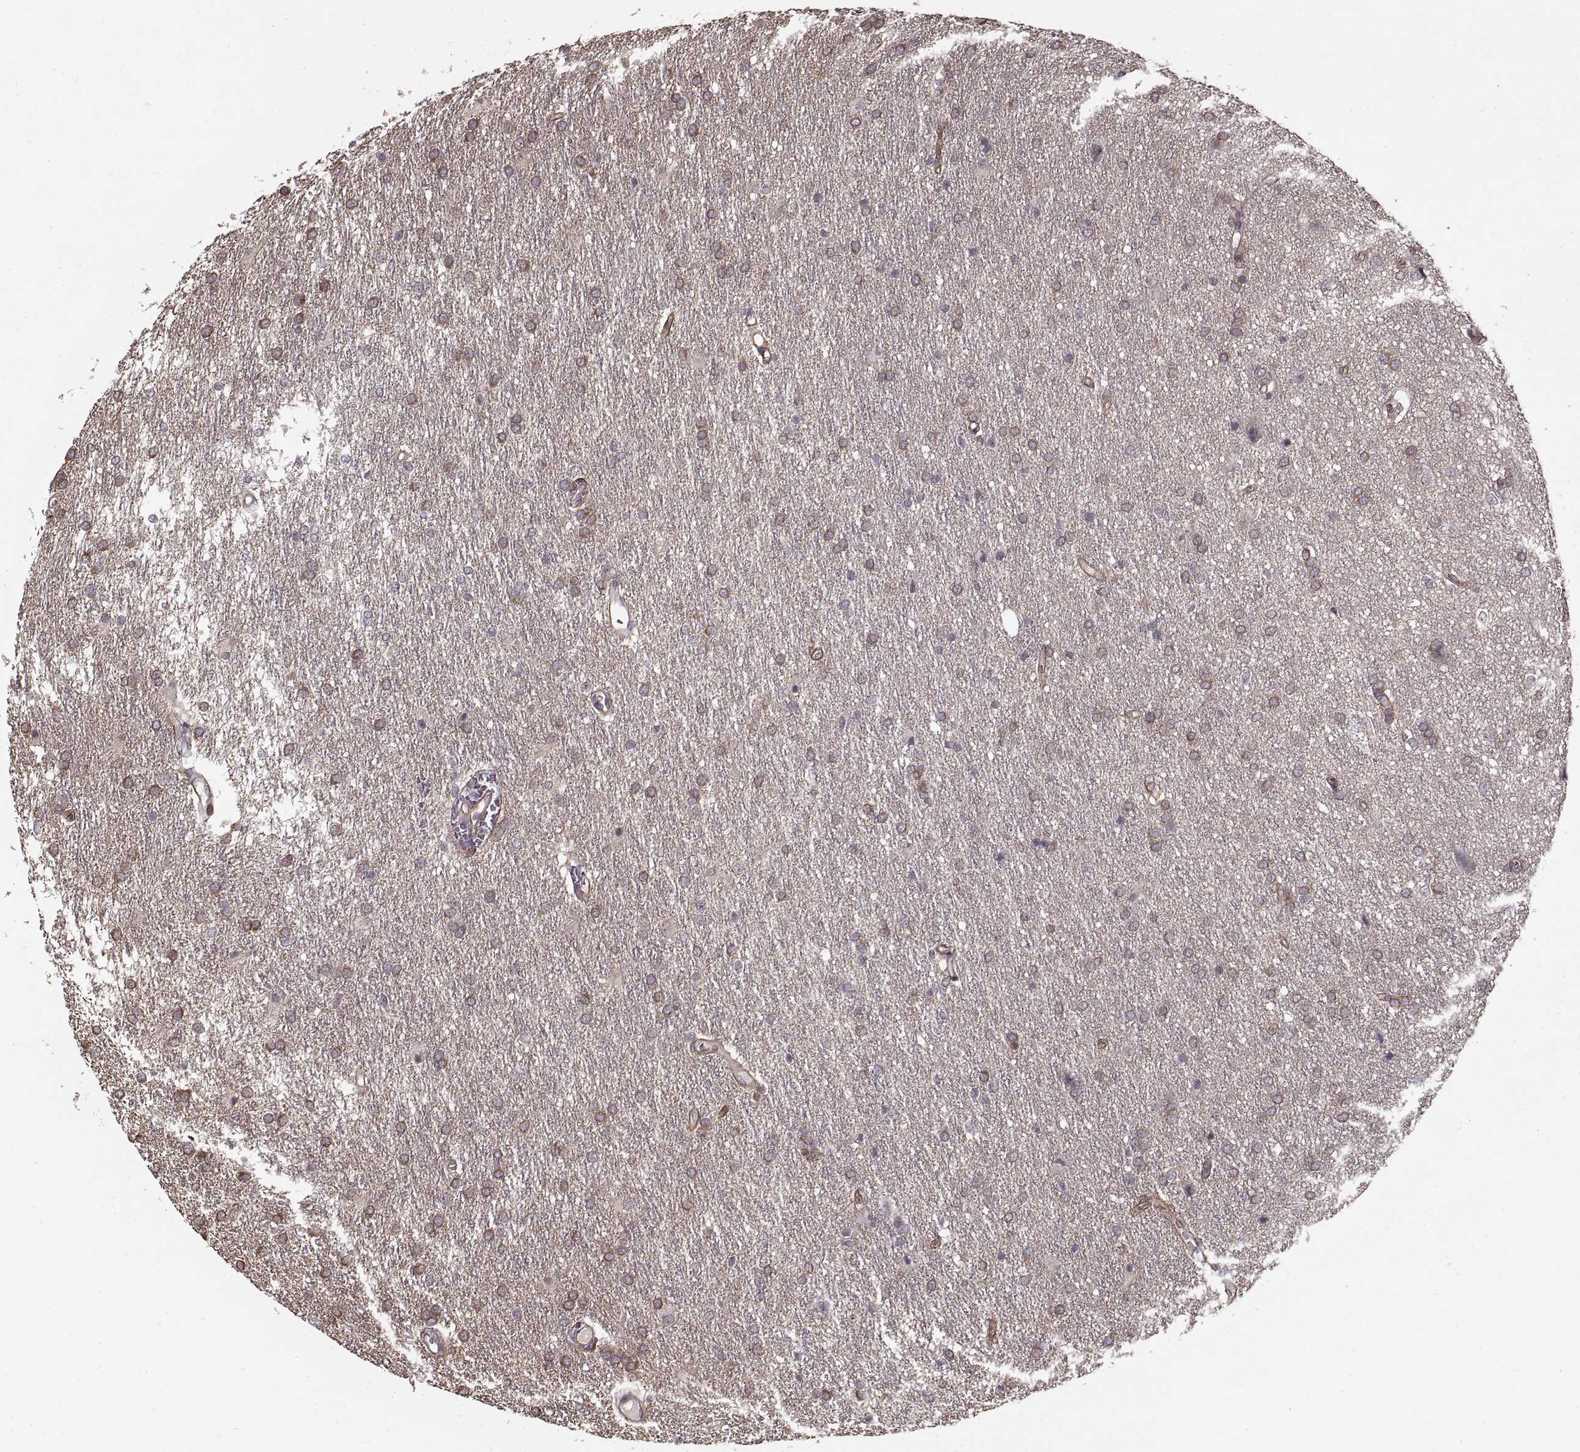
{"staining": {"intensity": "weak", "quantity": ">75%", "location": "cytoplasmic/membranous"}, "tissue": "glioma", "cell_type": "Tumor cells", "image_type": "cancer", "snomed": [{"axis": "morphology", "description": "Glioma, malignant, Low grade"}, {"axis": "topography", "description": "Brain"}], "caption": "Malignant glioma (low-grade) stained for a protein exhibits weak cytoplasmic/membranous positivity in tumor cells.", "gene": "LAMB2", "patient": {"sex": "female", "age": 32}}